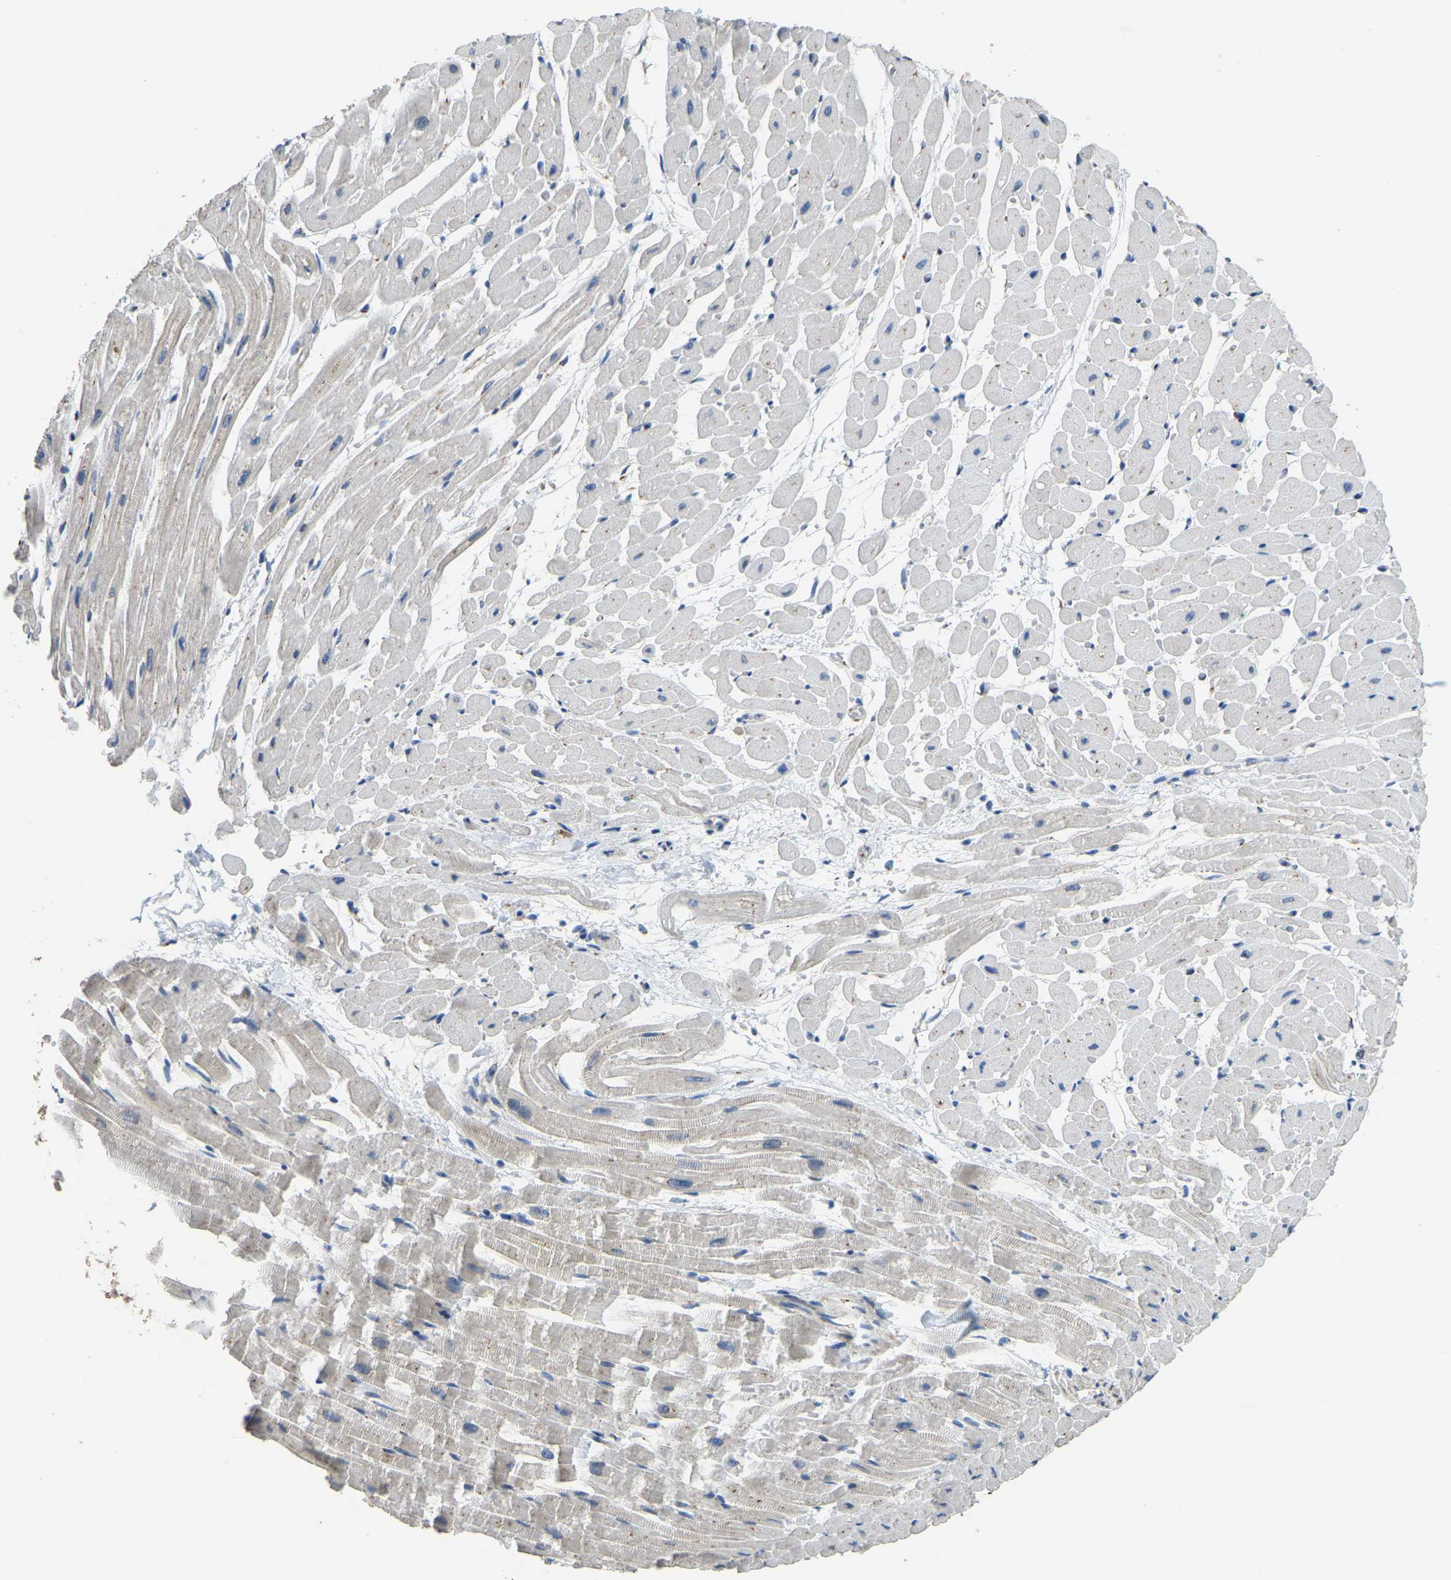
{"staining": {"intensity": "weak", "quantity": "25%-75%", "location": "cytoplasmic/membranous"}, "tissue": "heart muscle", "cell_type": "Cardiomyocytes", "image_type": "normal", "snomed": [{"axis": "morphology", "description": "Normal tissue, NOS"}, {"axis": "topography", "description": "Heart"}], "caption": "Heart muscle stained with a brown dye displays weak cytoplasmic/membranous positive positivity in approximately 25%-75% of cardiomyocytes.", "gene": "FAM174A", "patient": {"sex": "male", "age": 45}}